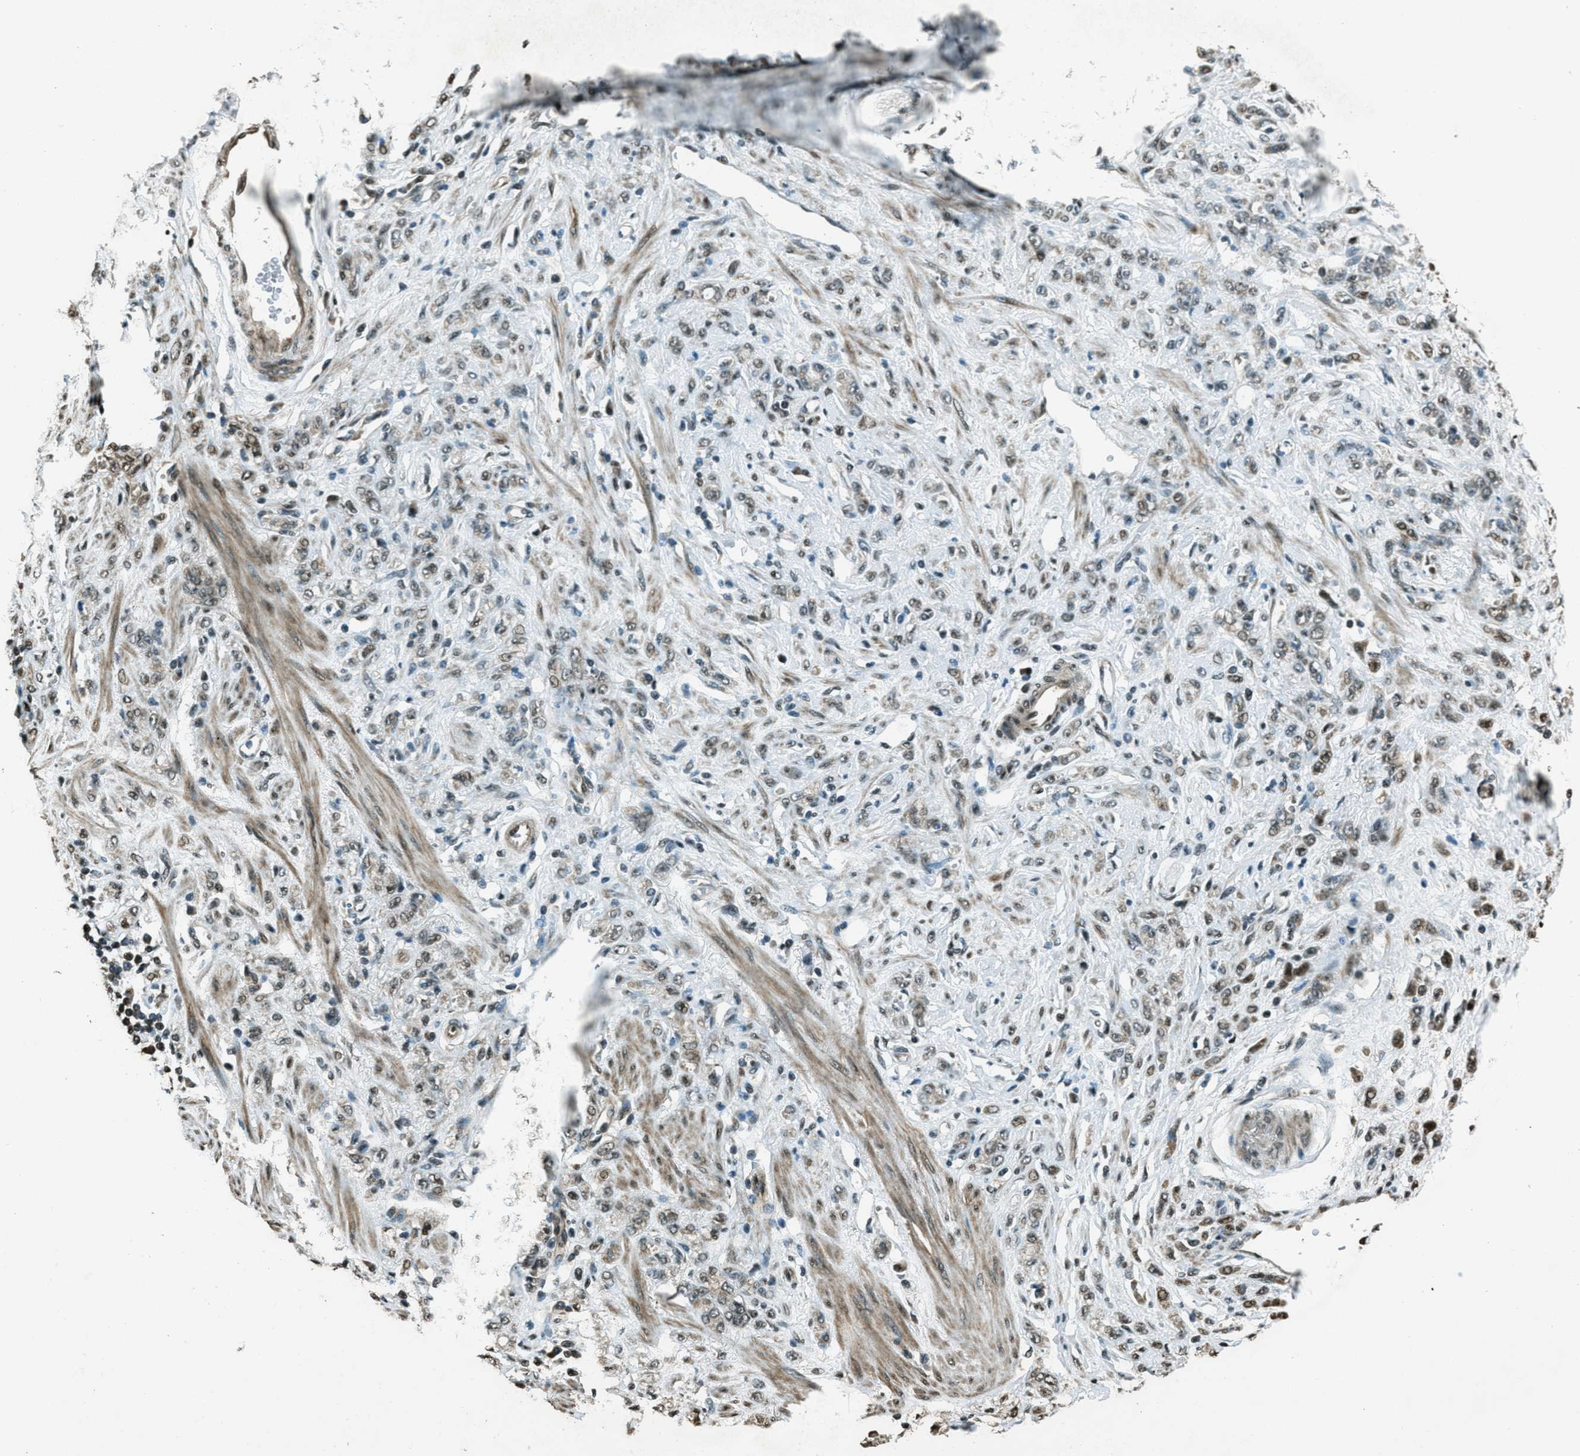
{"staining": {"intensity": "weak", "quantity": "<25%", "location": "nuclear"}, "tissue": "stomach cancer", "cell_type": "Tumor cells", "image_type": "cancer", "snomed": [{"axis": "morphology", "description": "Normal tissue, NOS"}, {"axis": "morphology", "description": "Adenocarcinoma, NOS"}, {"axis": "topography", "description": "Stomach"}], "caption": "DAB (3,3'-diaminobenzidine) immunohistochemical staining of human stomach adenocarcinoma exhibits no significant positivity in tumor cells. The staining is performed using DAB brown chromogen with nuclei counter-stained in using hematoxylin.", "gene": "TARDBP", "patient": {"sex": "male", "age": 82}}